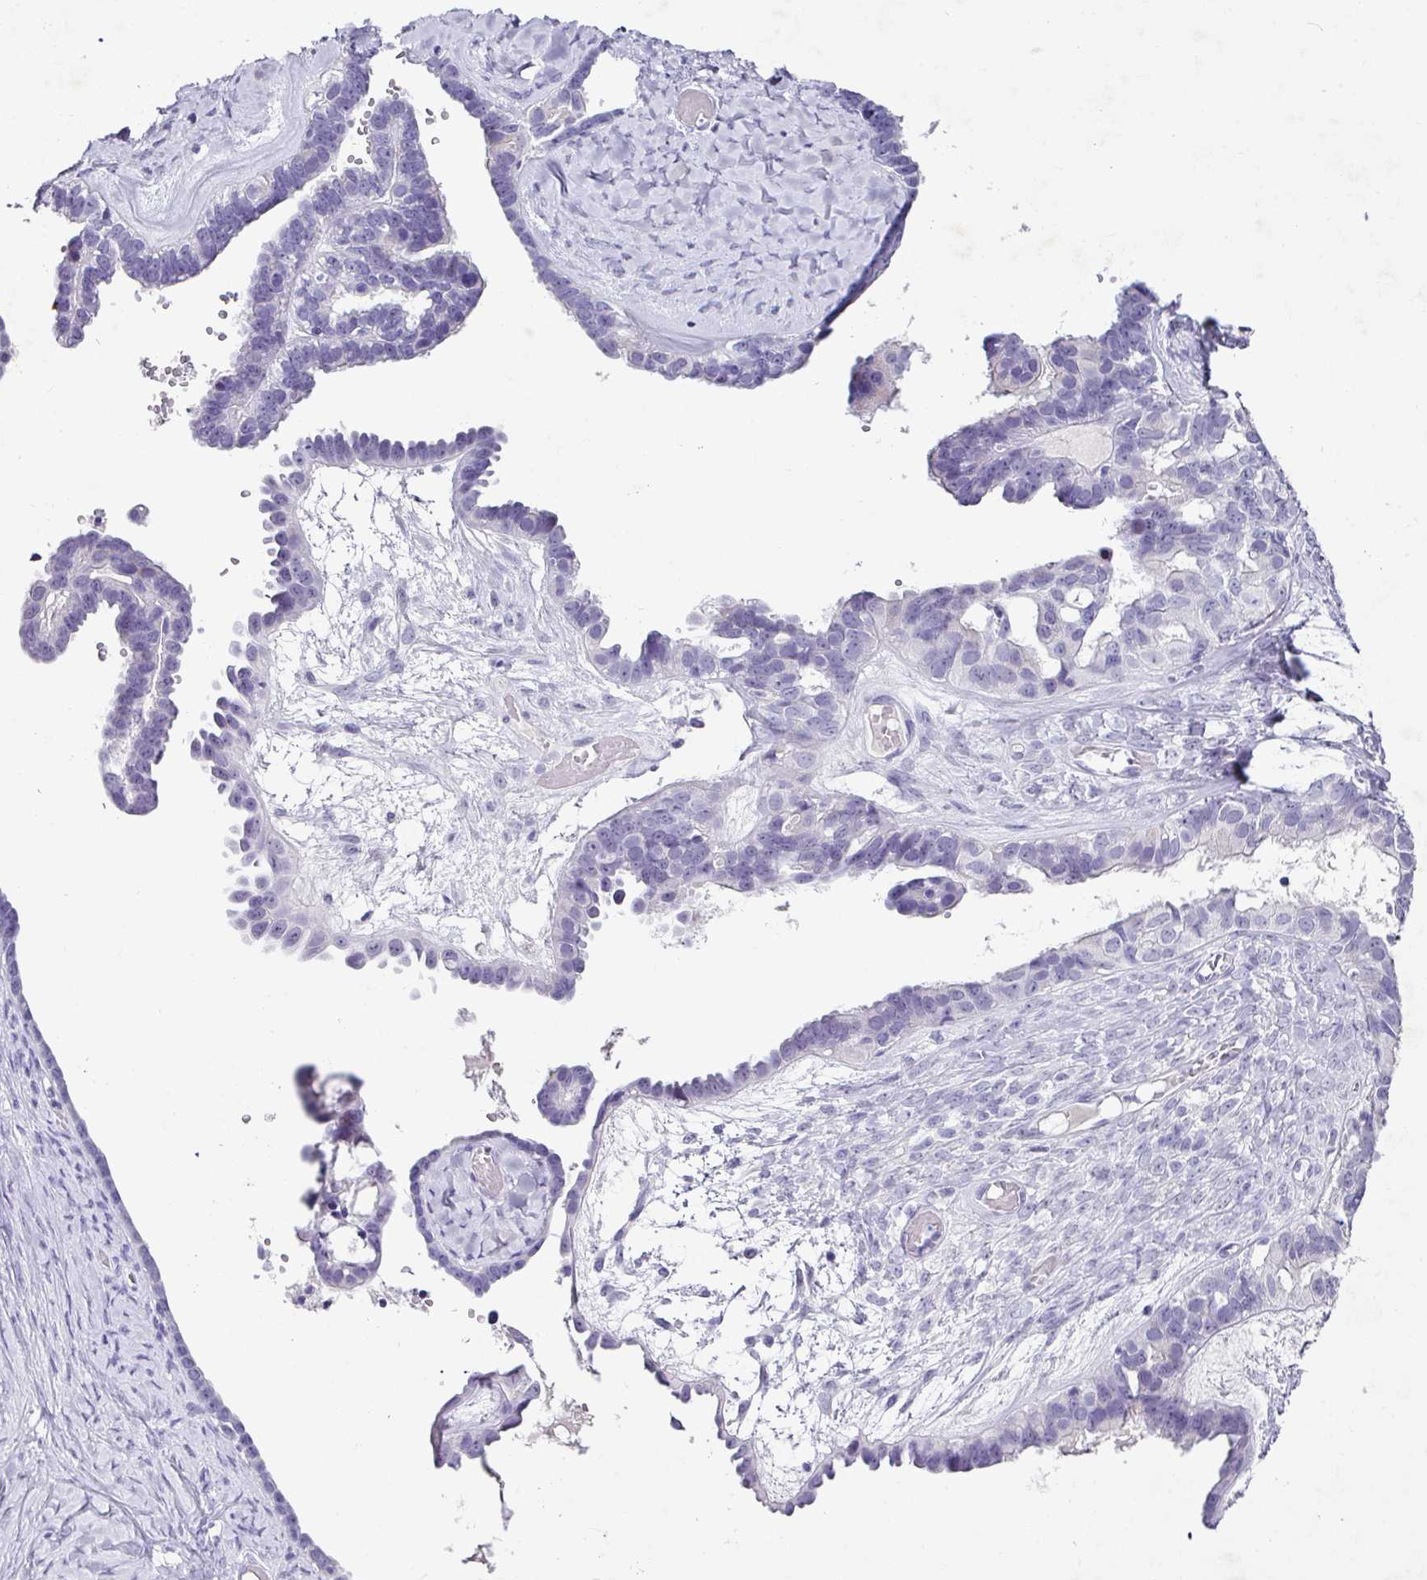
{"staining": {"intensity": "negative", "quantity": "none", "location": "none"}, "tissue": "ovarian cancer", "cell_type": "Tumor cells", "image_type": "cancer", "snomed": [{"axis": "morphology", "description": "Cystadenocarcinoma, serous, NOS"}, {"axis": "topography", "description": "Ovary"}], "caption": "High power microscopy photomicrograph of an IHC photomicrograph of ovarian cancer (serous cystadenocarcinoma), revealing no significant staining in tumor cells.", "gene": "TRA2A", "patient": {"sex": "female", "age": 69}}